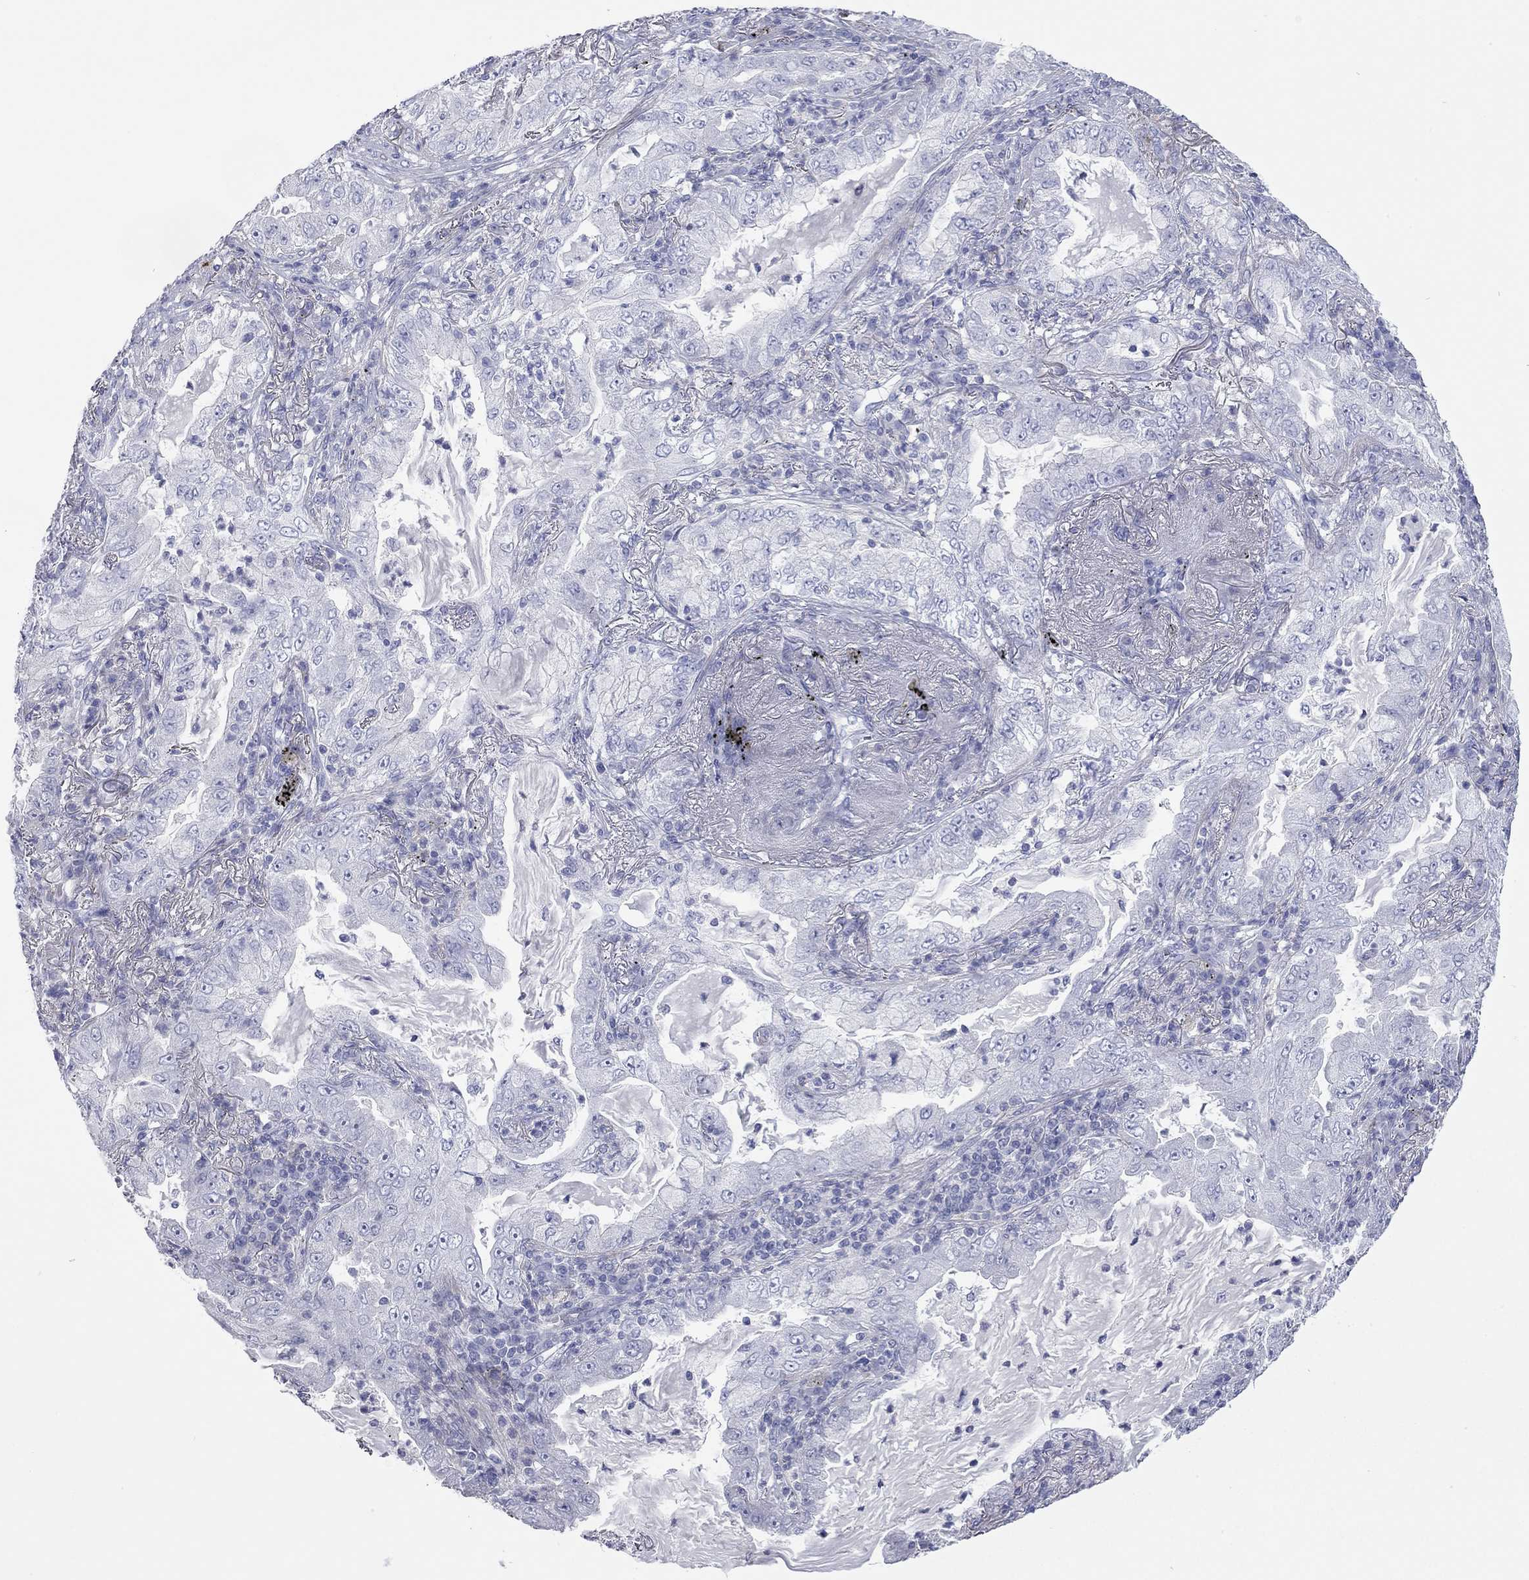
{"staining": {"intensity": "negative", "quantity": "none", "location": "none"}, "tissue": "lung cancer", "cell_type": "Tumor cells", "image_type": "cancer", "snomed": [{"axis": "morphology", "description": "Adenocarcinoma, NOS"}, {"axis": "topography", "description": "Lung"}], "caption": "DAB (3,3'-diaminobenzidine) immunohistochemical staining of human lung adenocarcinoma displays no significant expression in tumor cells. (DAB (3,3'-diaminobenzidine) IHC with hematoxylin counter stain).", "gene": "ACTL7B", "patient": {"sex": "female", "age": 73}}